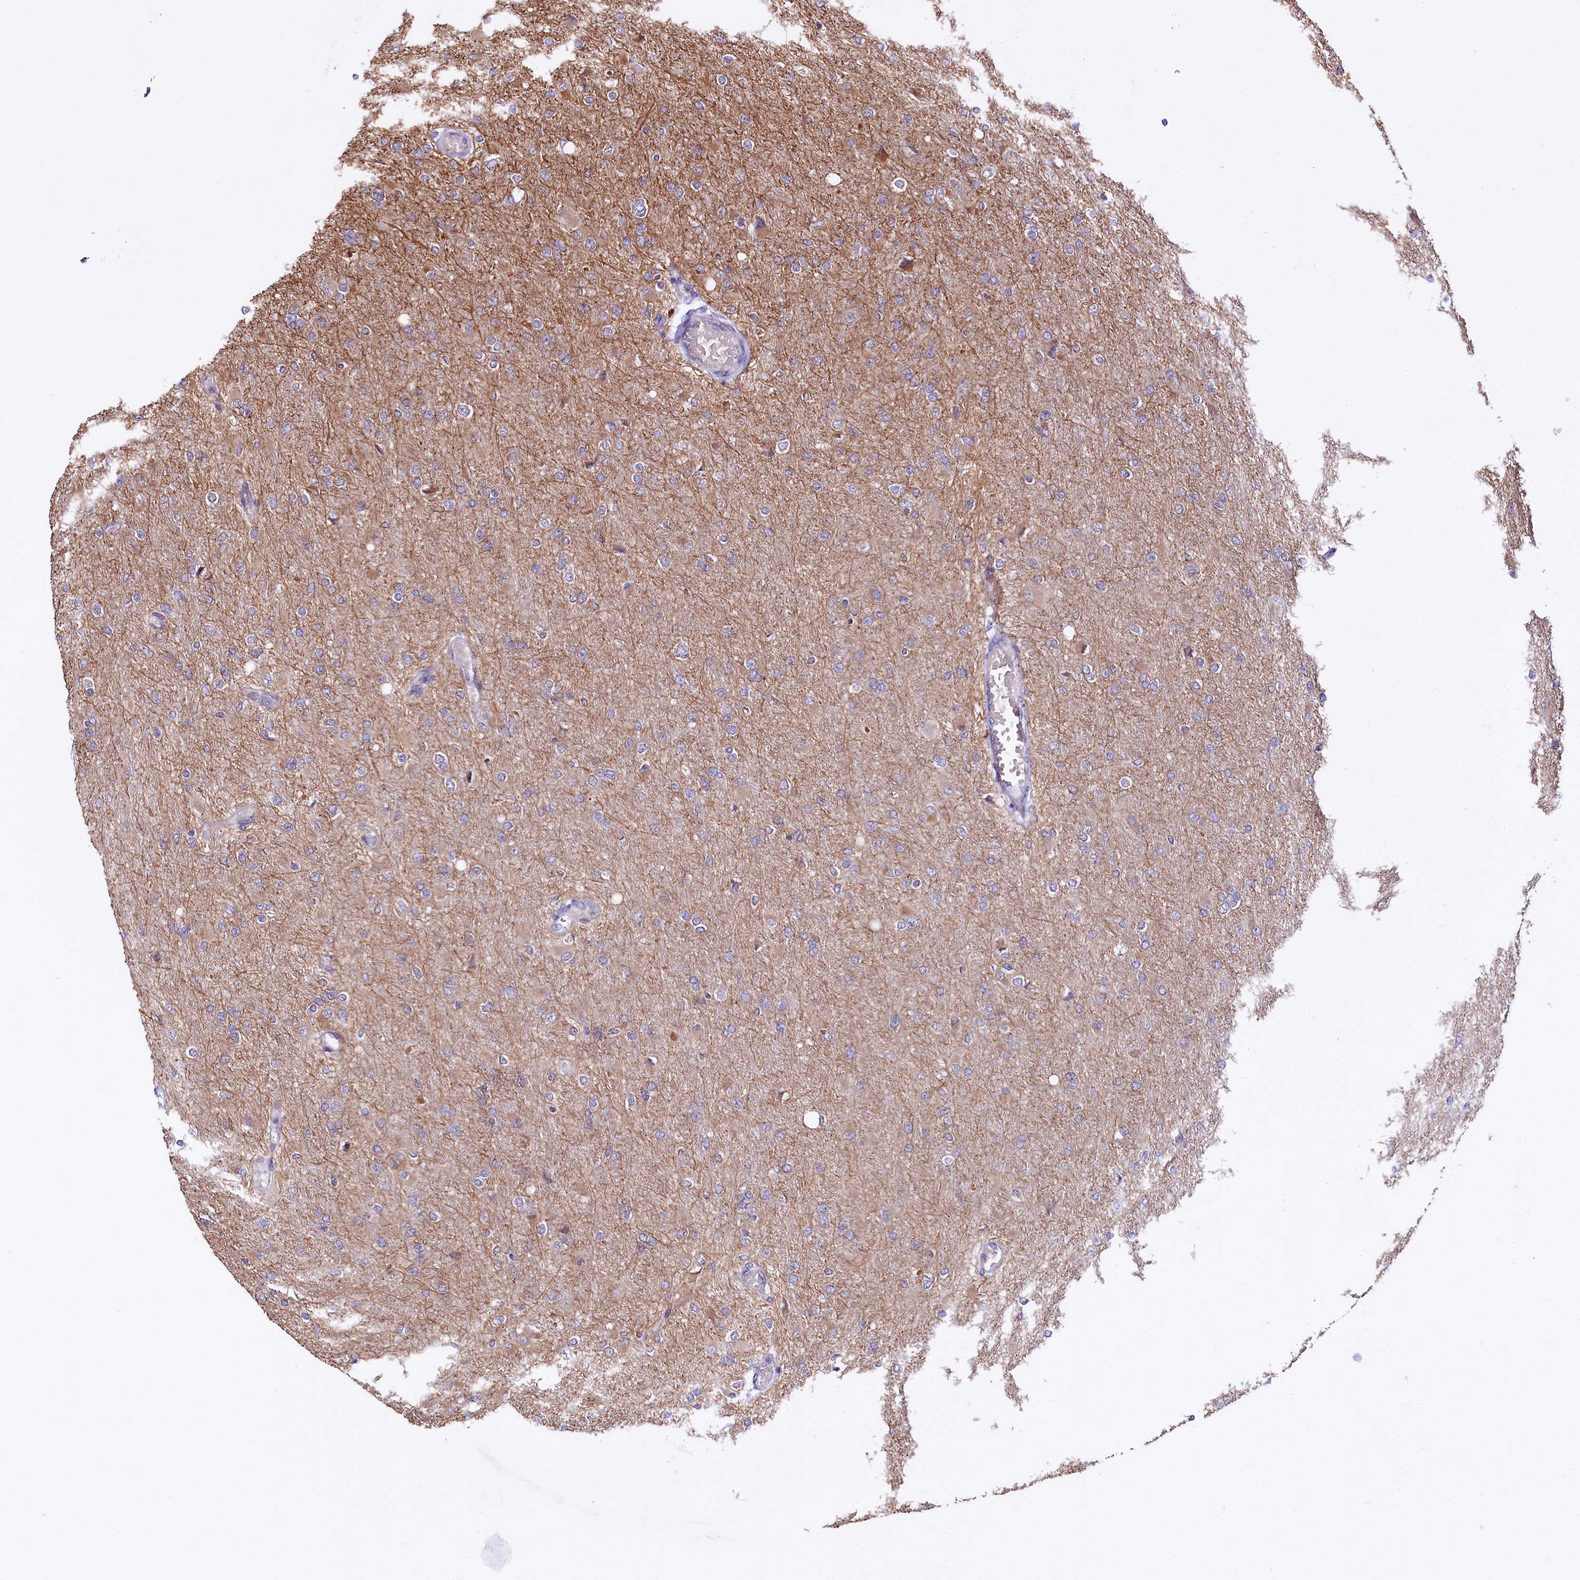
{"staining": {"intensity": "weak", "quantity": "<25%", "location": "cytoplasmic/membranous"}, "tissue": "glioma", "cell_type": "Tumor cells", "image_type": "cancer", "snomed": [{"axis": "morphology", "description": "Glioma, malignant, High grade"}, {"axis": "topography", "description": "Cerebral cortex"}], "caption": "The immunohistochemistry (IHC) photomicrograph has no significant staining in tumor cells of malignant glioma (high-grade) tissue.", "gene": "CEP295", "patient": {"sex": "female", "age": 36}}